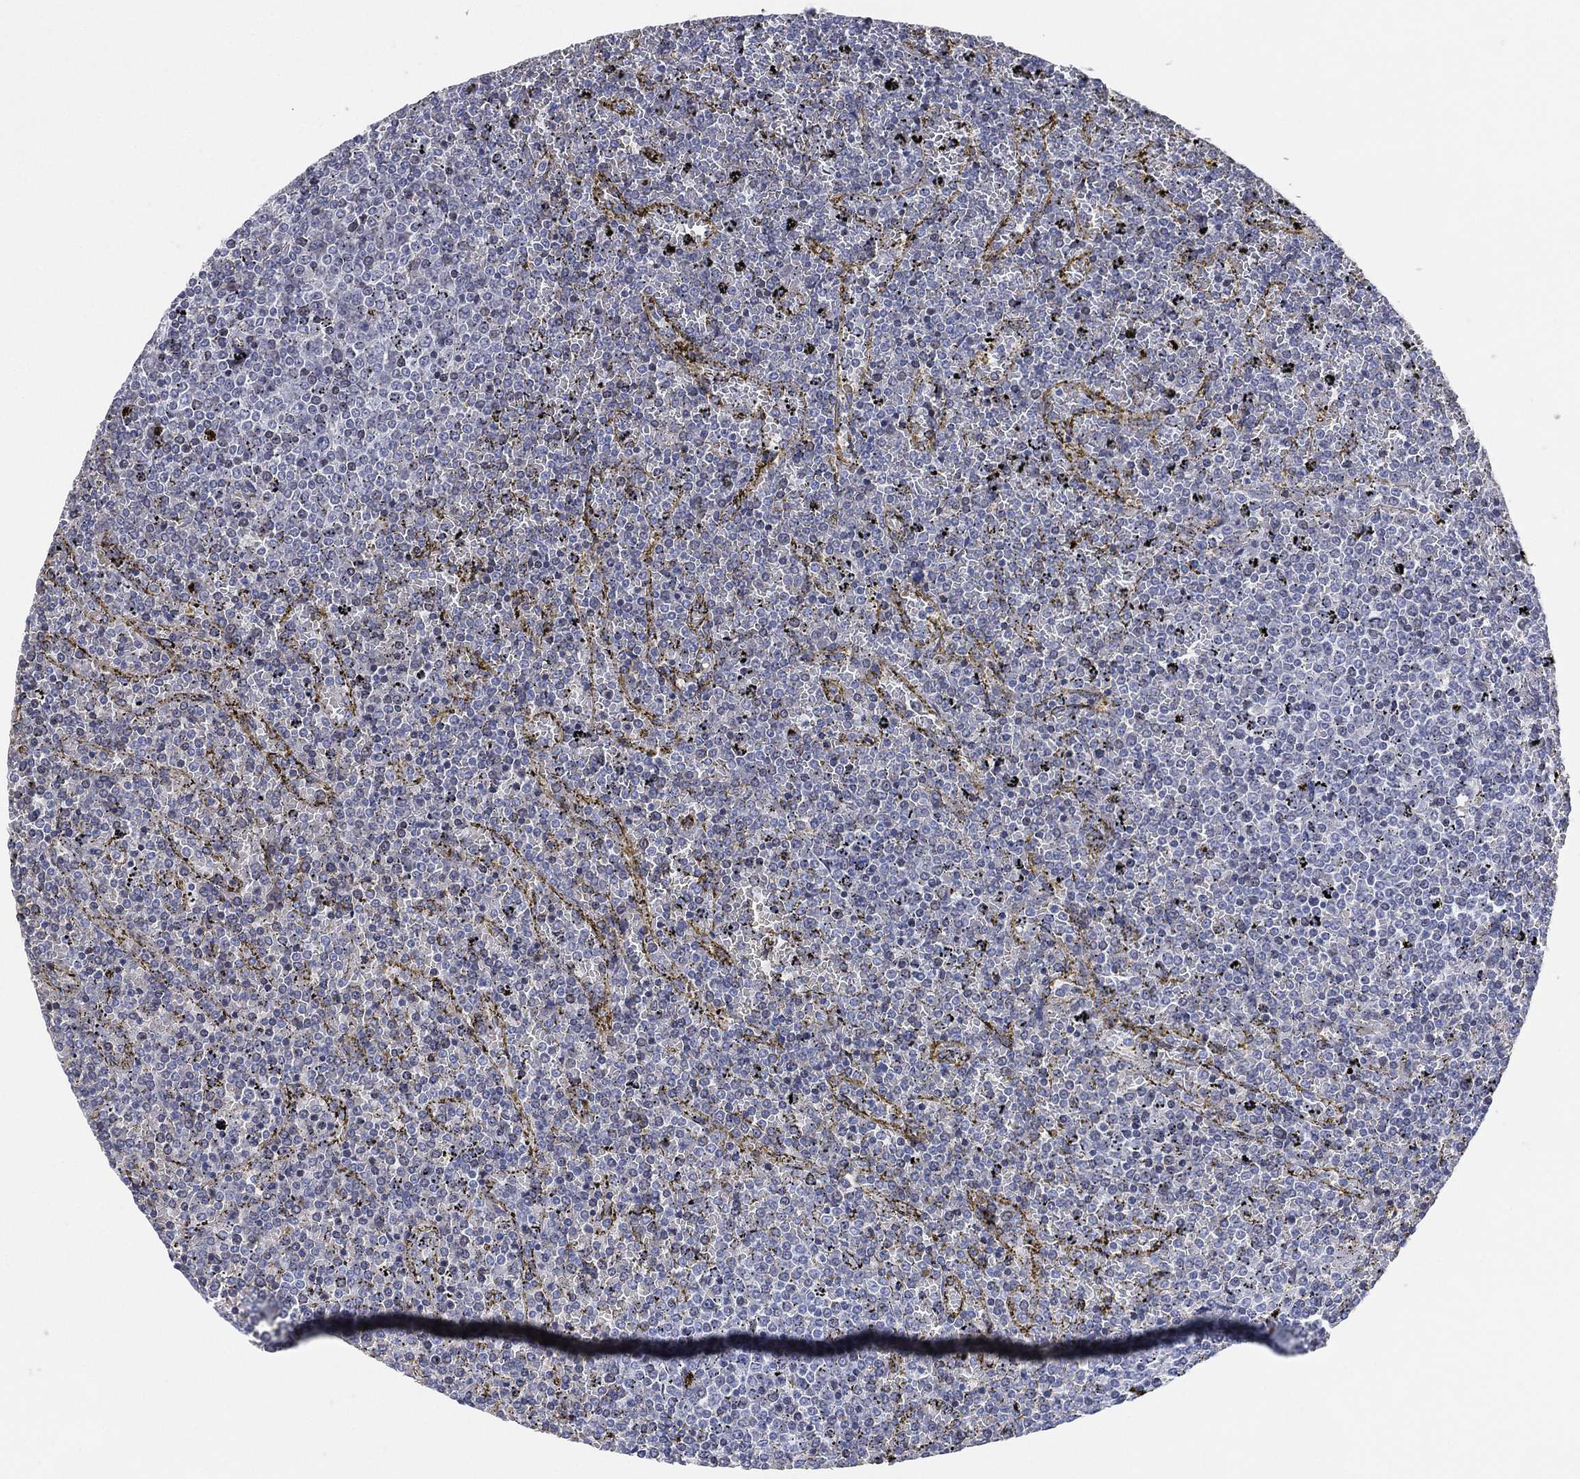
{"staining": {"intensity": "negative", "quantity": "none", "location": "none"}, "tissue": "lymphoma", "cell_type": "Tumor cells", "image_type": "cancer", "snomed": [{"axis": "morphology", "description": "Malignant lymphoma, non-Hodgkin's type, Low grade"}, {"axis": "topography", "description": "Spleen"}], "caption": "This is an immunohistochemistry image of malignant lymphoma, non-Hodgkin's type (low-grade). There is no expression in tumor cells.", "gene": "CFTR", "patient": {"sex": "female", "age": 77}}